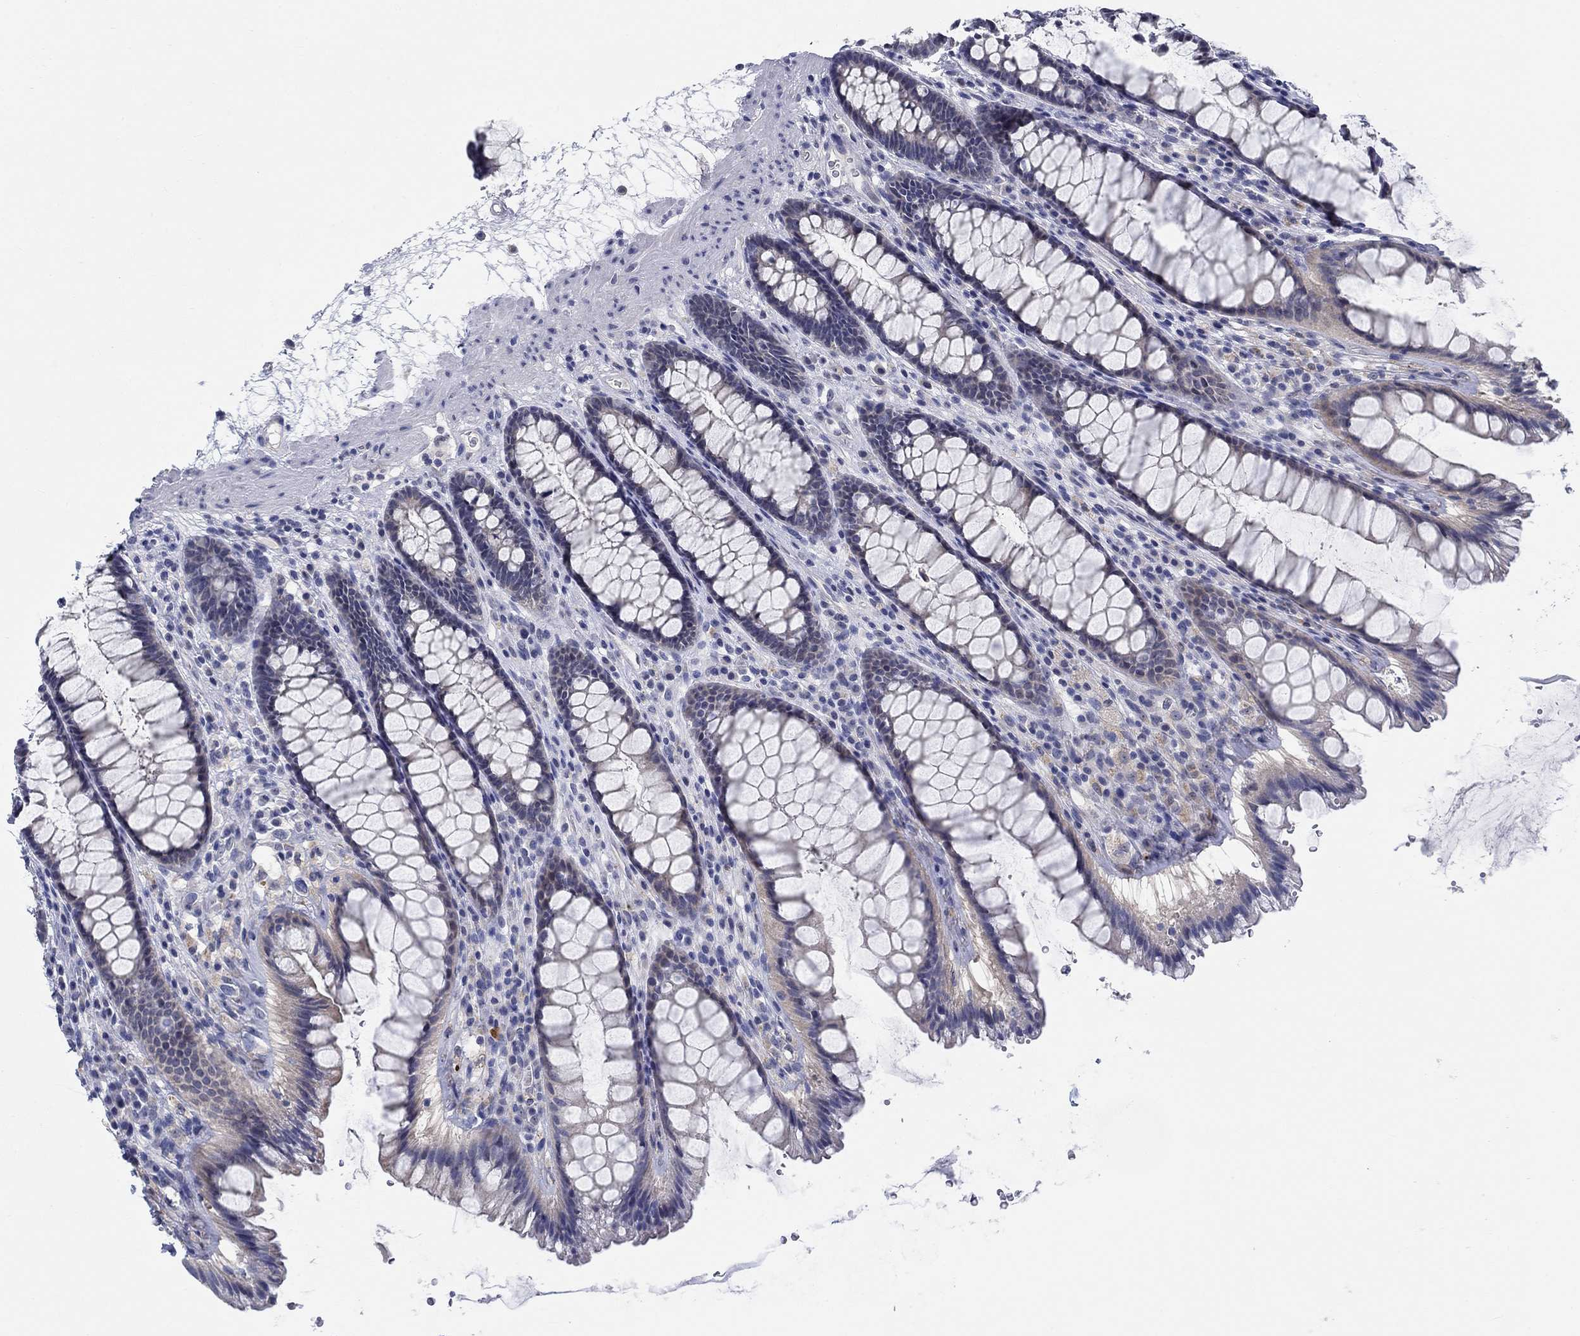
{"staining": {"intensity": "negative", "quantity": "none", "location": "none"}, "tissue": "rectum", "cell_type": "Glandular cells", "image_type": "normal", "snomed": [{"axis": "morphology", "description": "Normal tissue, NOS"}, {"axis": "topography", "description": "Rectum"}], "caption": "This is a histopathology image of immunohistochemistry (IHC) staining of unremarkable rectum, which shows no expression in glandular cells.", "gene": "SMIM18", "patient": {"sex": "male", "age": 72}}